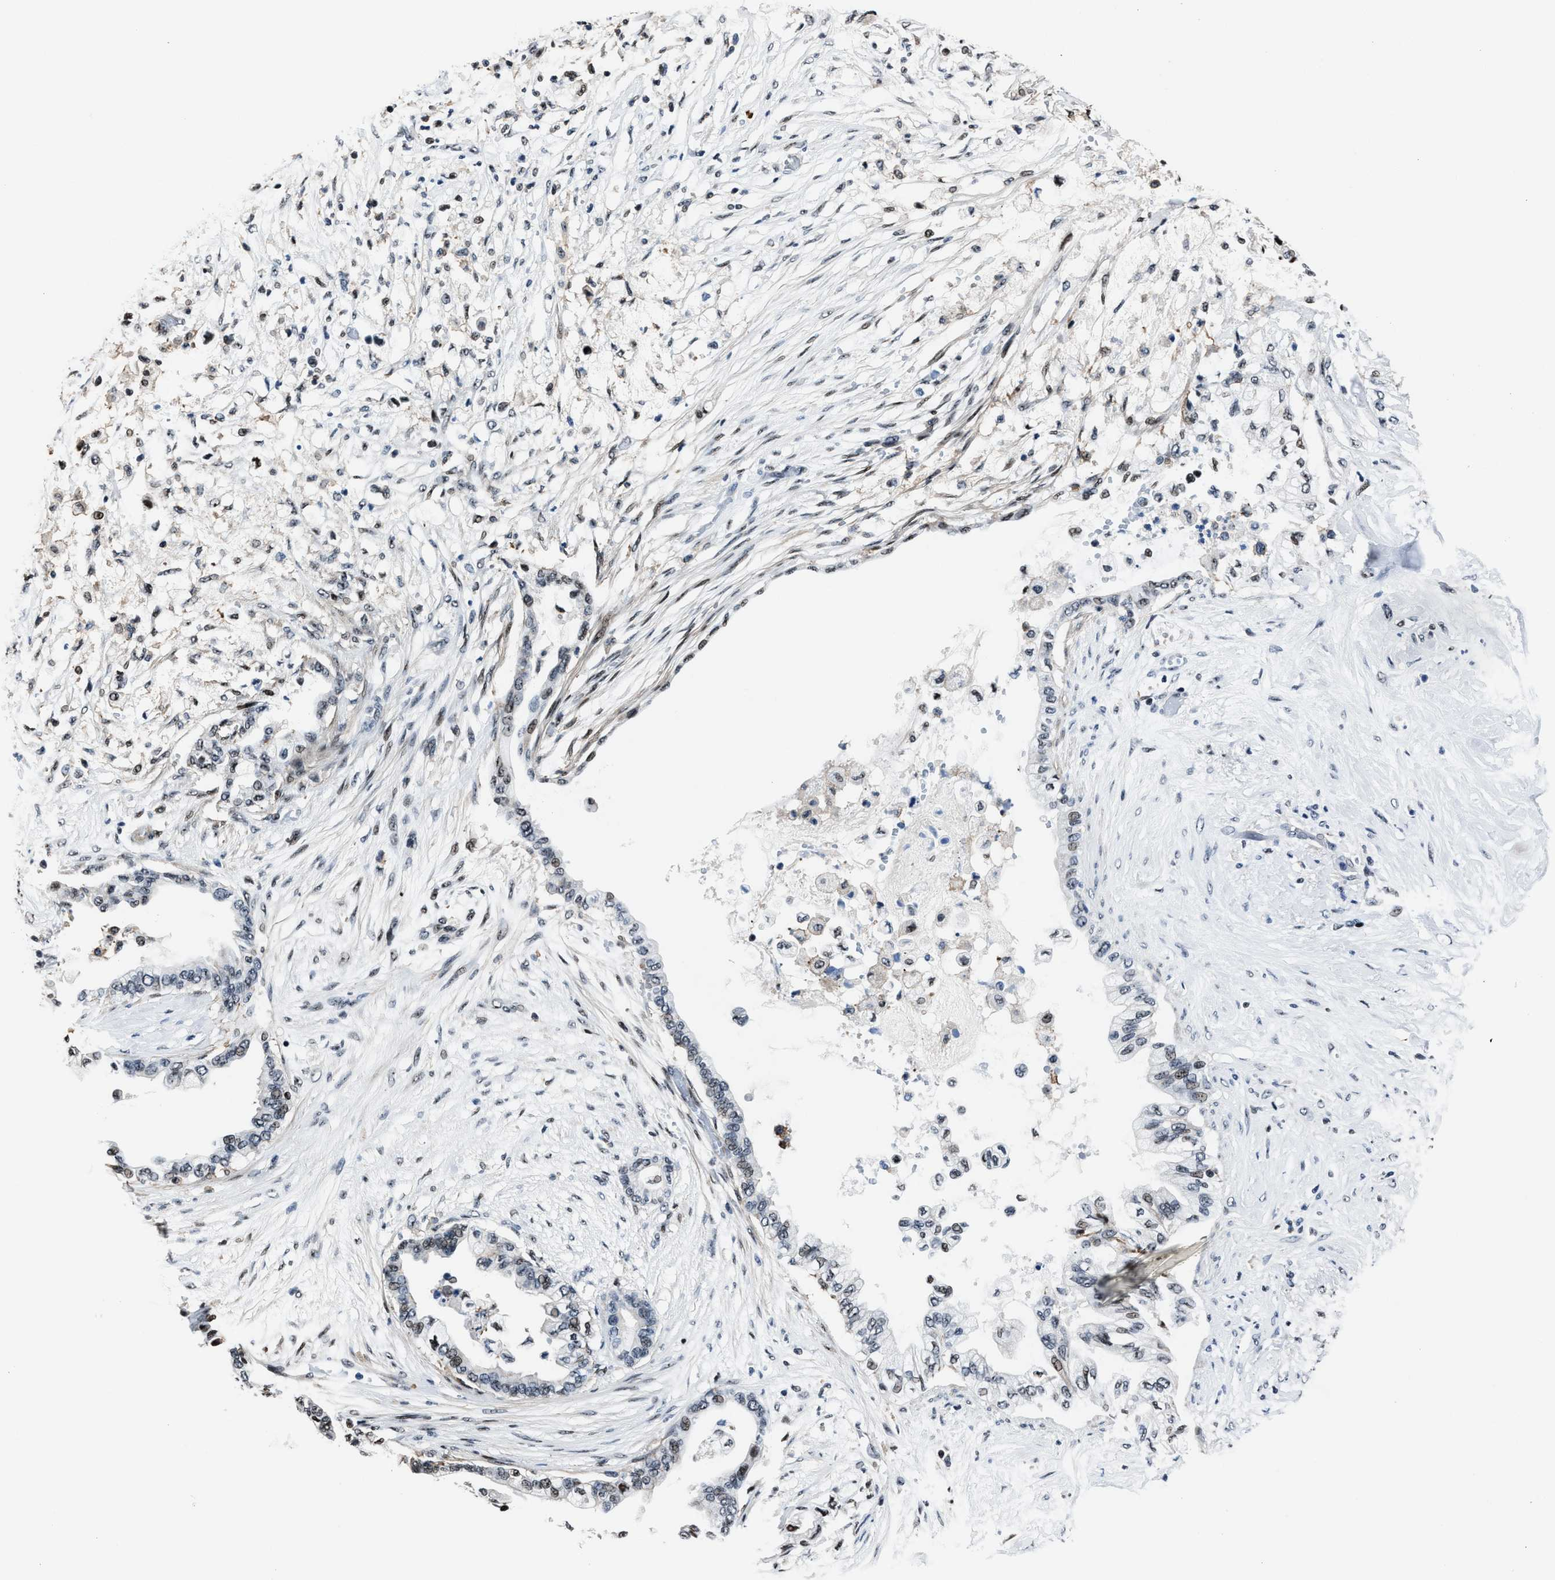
{"staining": {"intensity": "weak", "quantity": "<25%", "location": "nuclear"}, "tissue": "pancreatic cancer", "cell_type": "Tumor cells", "image_type": "cancer", "snomed": [{"axis": "morphology", "description": "Normal tissue, NOS"}, {"axis": "morphology", "description": "Adenocarcinoma, NOS"}, {"axis": "topography", "description": "Pancreas"}, {"axis": "topography", "description": "Duodenum"}], "caption": "This is an immunohistochemistry (IHC) histopathology image of pancreatic cancer. There is no staining in tumor cells.", "gene": "PPIE", "patient": {"sex": "female", "age": 60}}